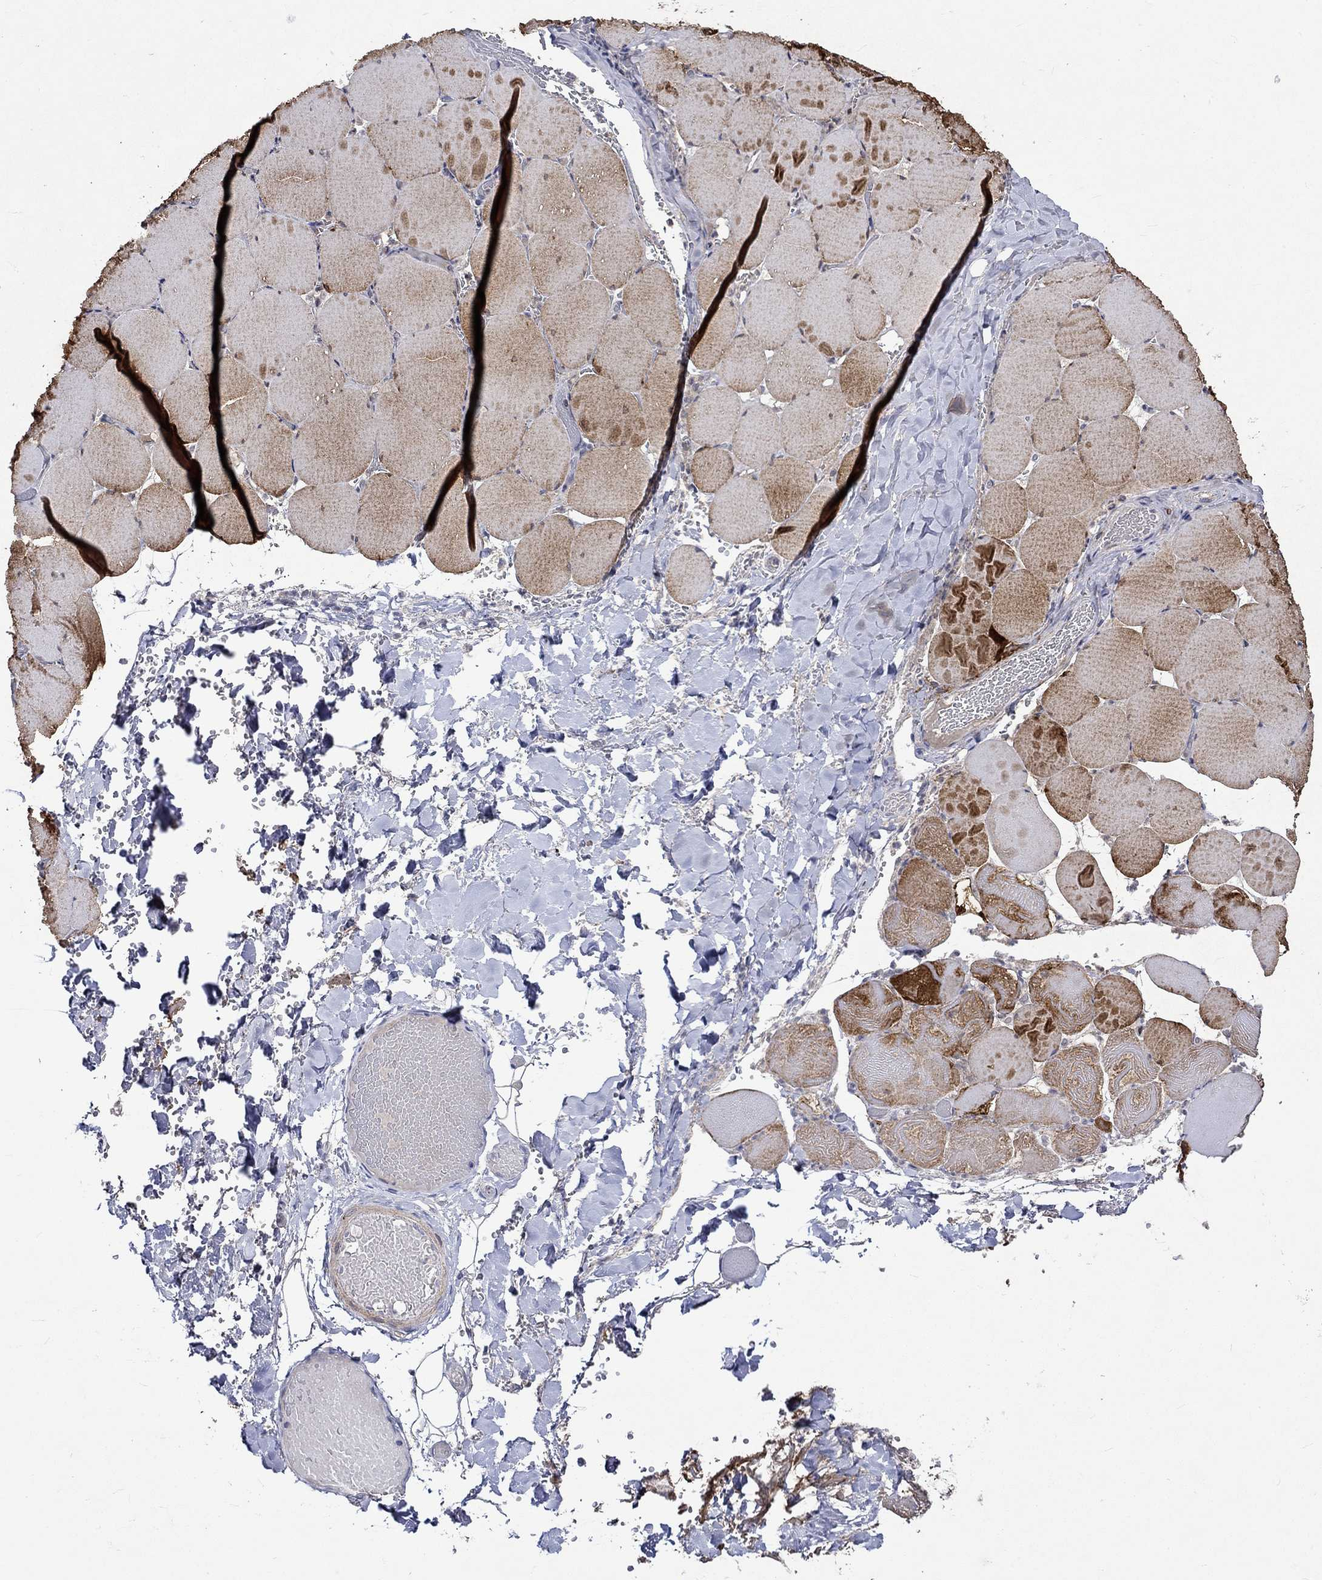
{"staining": {"intensity": "strong", "quantity": "25%-75%", "location": "cytoplasmic/membranous"}, "tissue": "skeletal muscle", "cell_type": "Myocytes", "image_type": "normal", "snomed": [{"axis": "morphology", "description": "Normal tissue, NOS"}, {"axis": "morphology", "description": "Malignant melanoma, Metastatic site"}, {"axis": "topography", "description": "Skeletal muscle"}], "caption": "Myocytes exhibit high levels of strong cytoplasmic/membranous positivity in about 25%-75% of cells in normal skeletal muscle.", "gene": "CRYAB", "patient": {"sex": "male", "age": 50}}